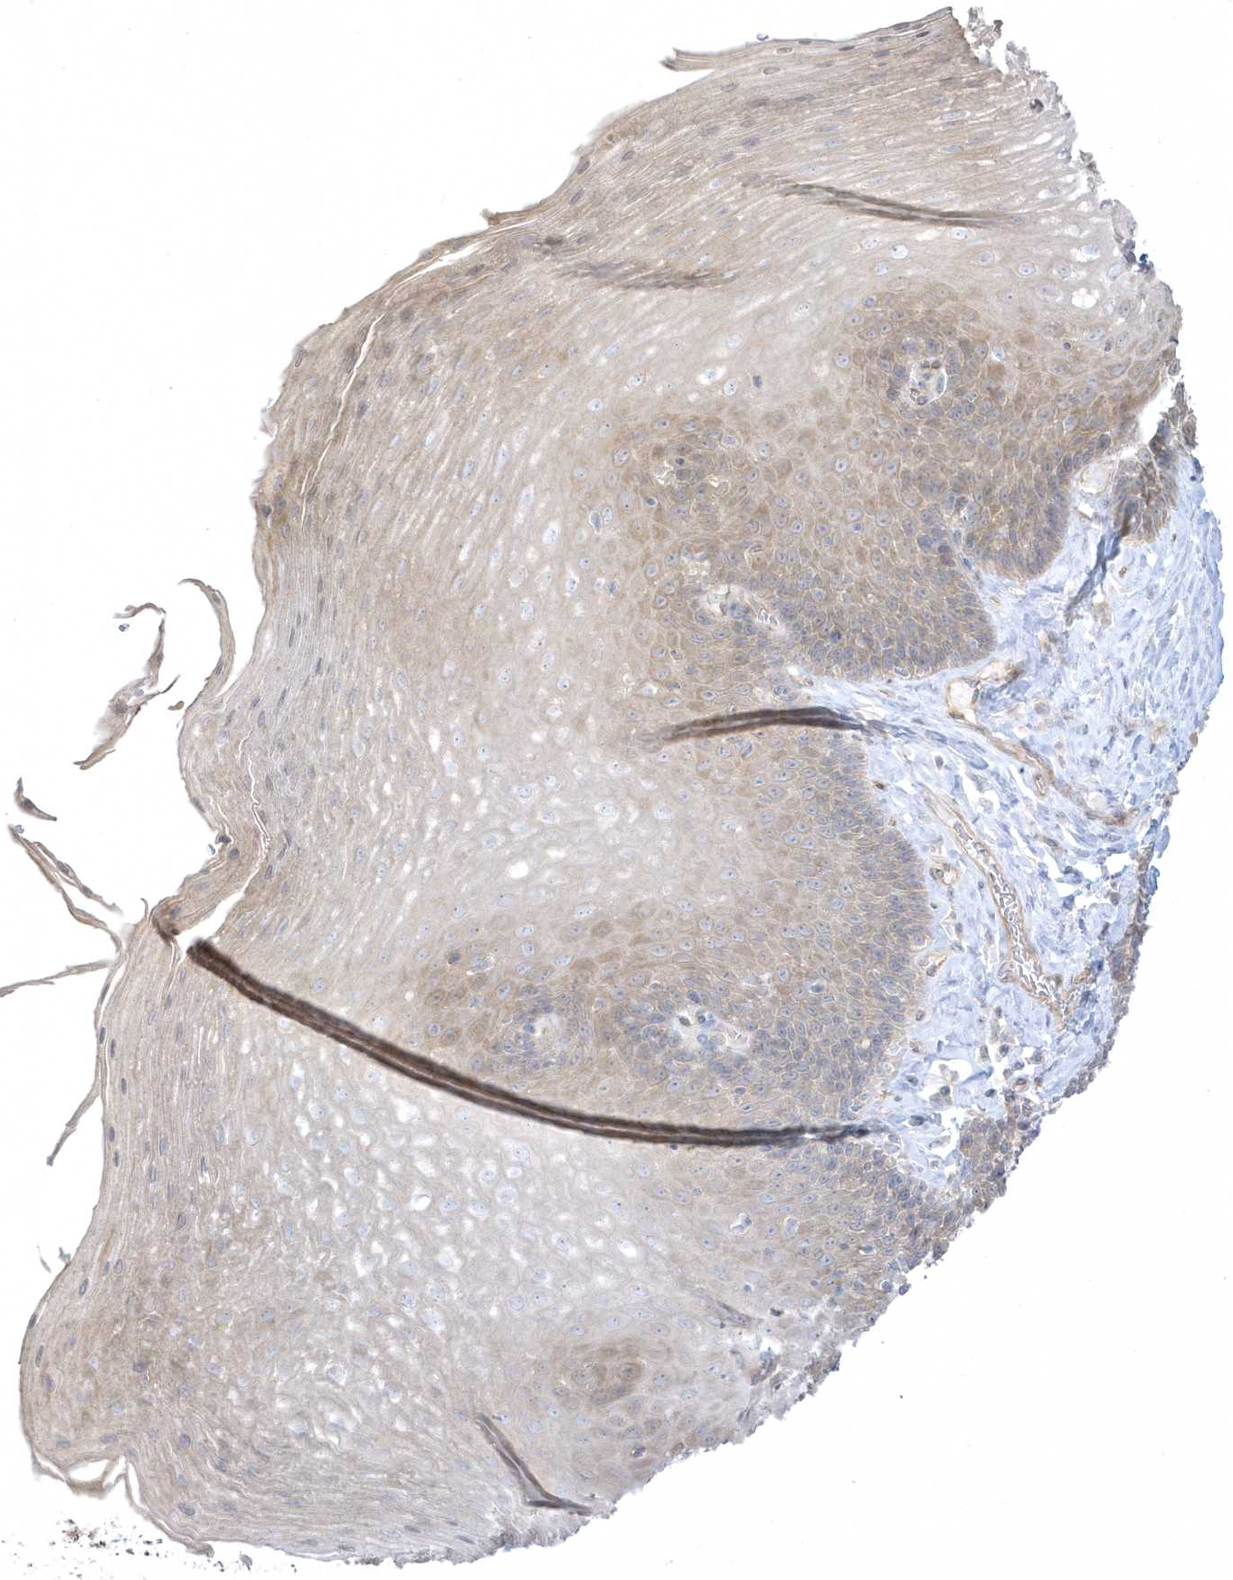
{"staining": {"intensity": "weak", "quantity": "<25%", "location": "cytoplasmic/membranous"}, "tissue": "esophagus", "cell_type": "Squamous epithelial cells", "image_type": "normal", "snomed": [{"axis": "morphology", "description": "Normal tissue, NOS"}, {"axis": "topography", "description": "Esophagus"}], "caption": "Image shows no protein positivity in squamous epithelial cells of unremarkable esophagus.", "gene": "ARHGEF9", "patient": {"sex": "female", "age": 66}}